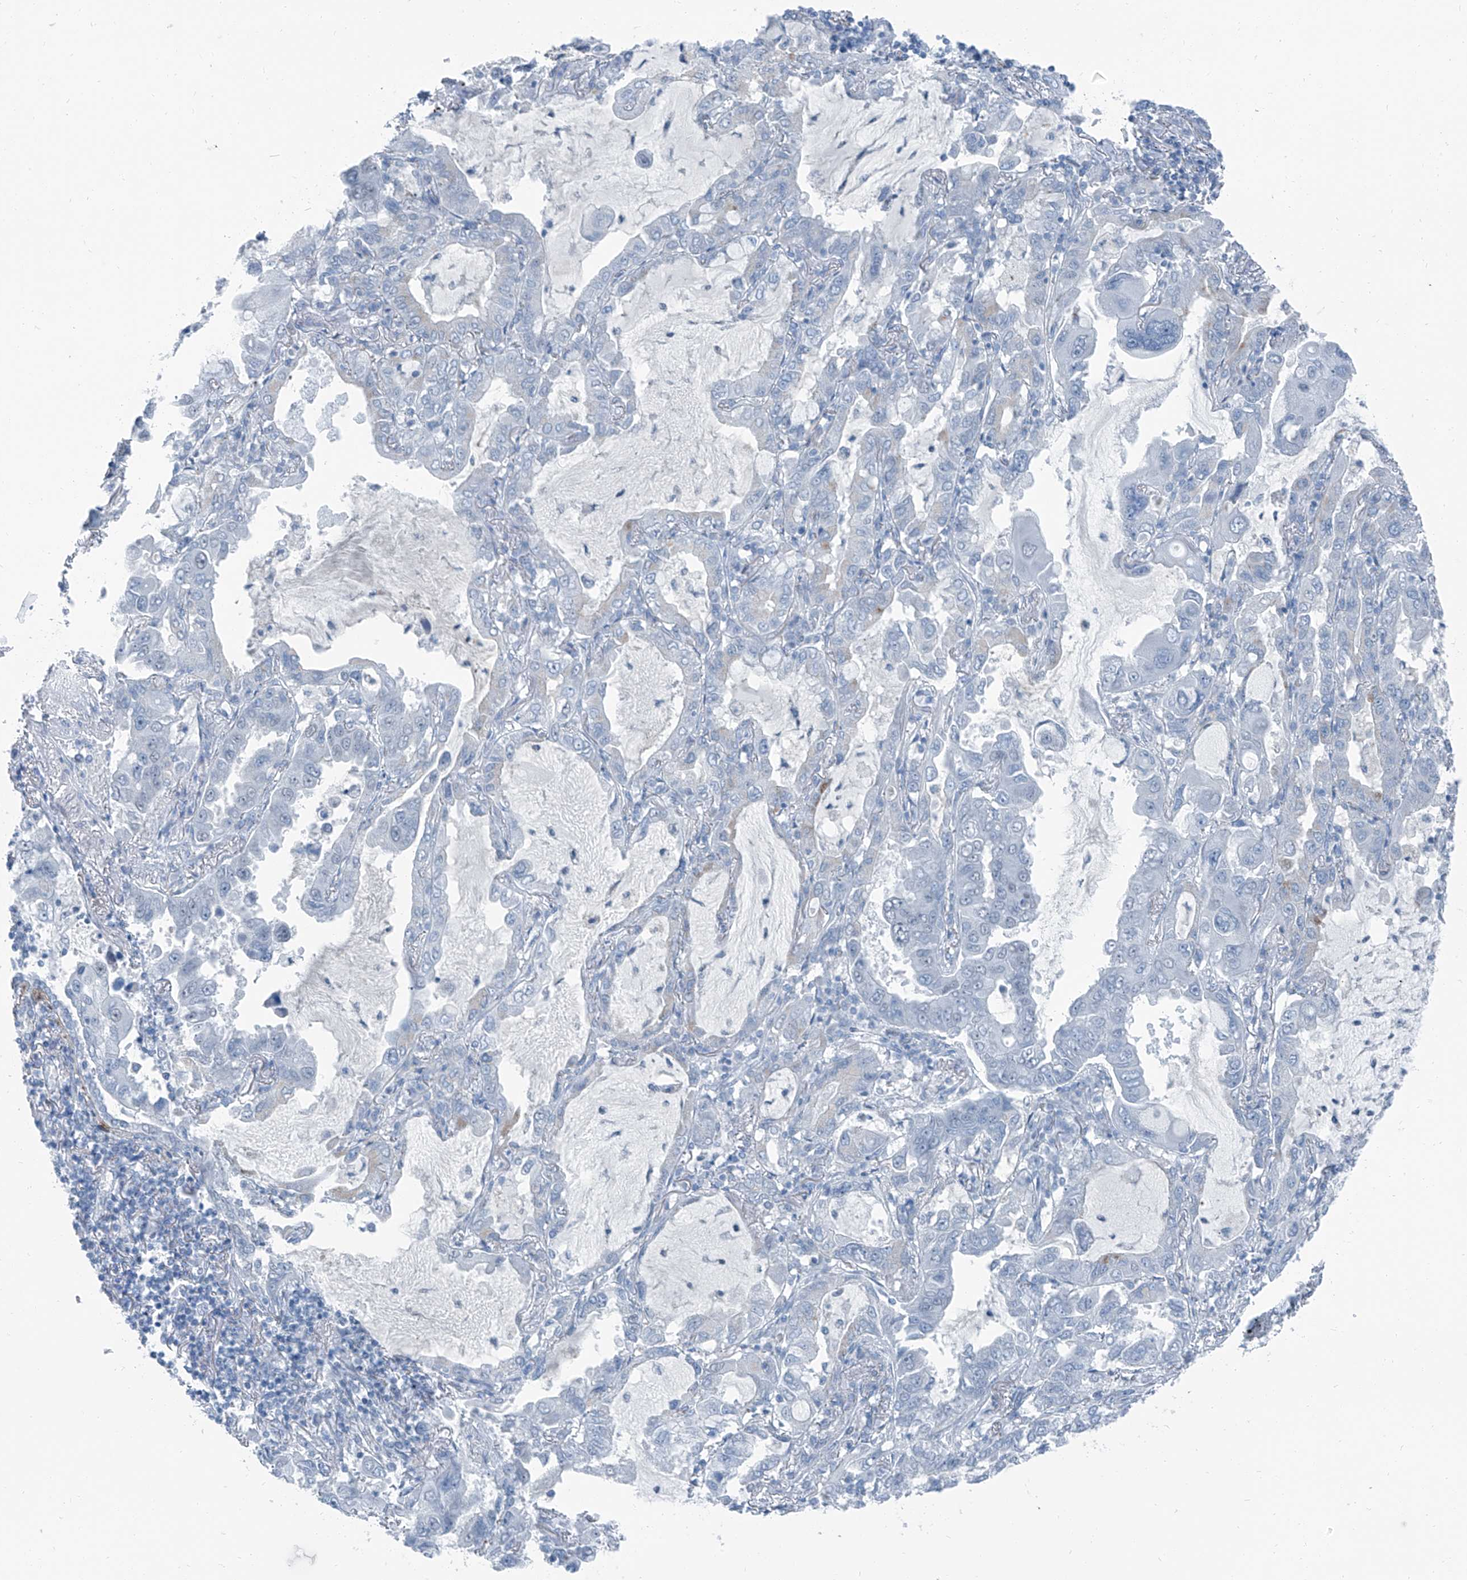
{"staining": {"intensity": "negative", "quantity": "none", "location": "none"}, "tissue": "lung cancer", "cell_type": "Tumor cells", "image_type": "cancer", "snomed": [{"axis": "morphology", "description": "Adenocarcinoma, NOS"}, {"axis": "topography", "description": "Lung"}], "caption": "IHC micrograph of adenocarcinoma (lung) stained for a protein (brown), which displays no expression in tumor cells. The staining was performed using DAB (3,3'-diaminobenzidine) to visualize the protein expression in brown, while the nuclei were stained in blue with hematoxylin (Magnification: 20x).", "gene": "RGN", "patient": {"sex": "male", "age": 64}}